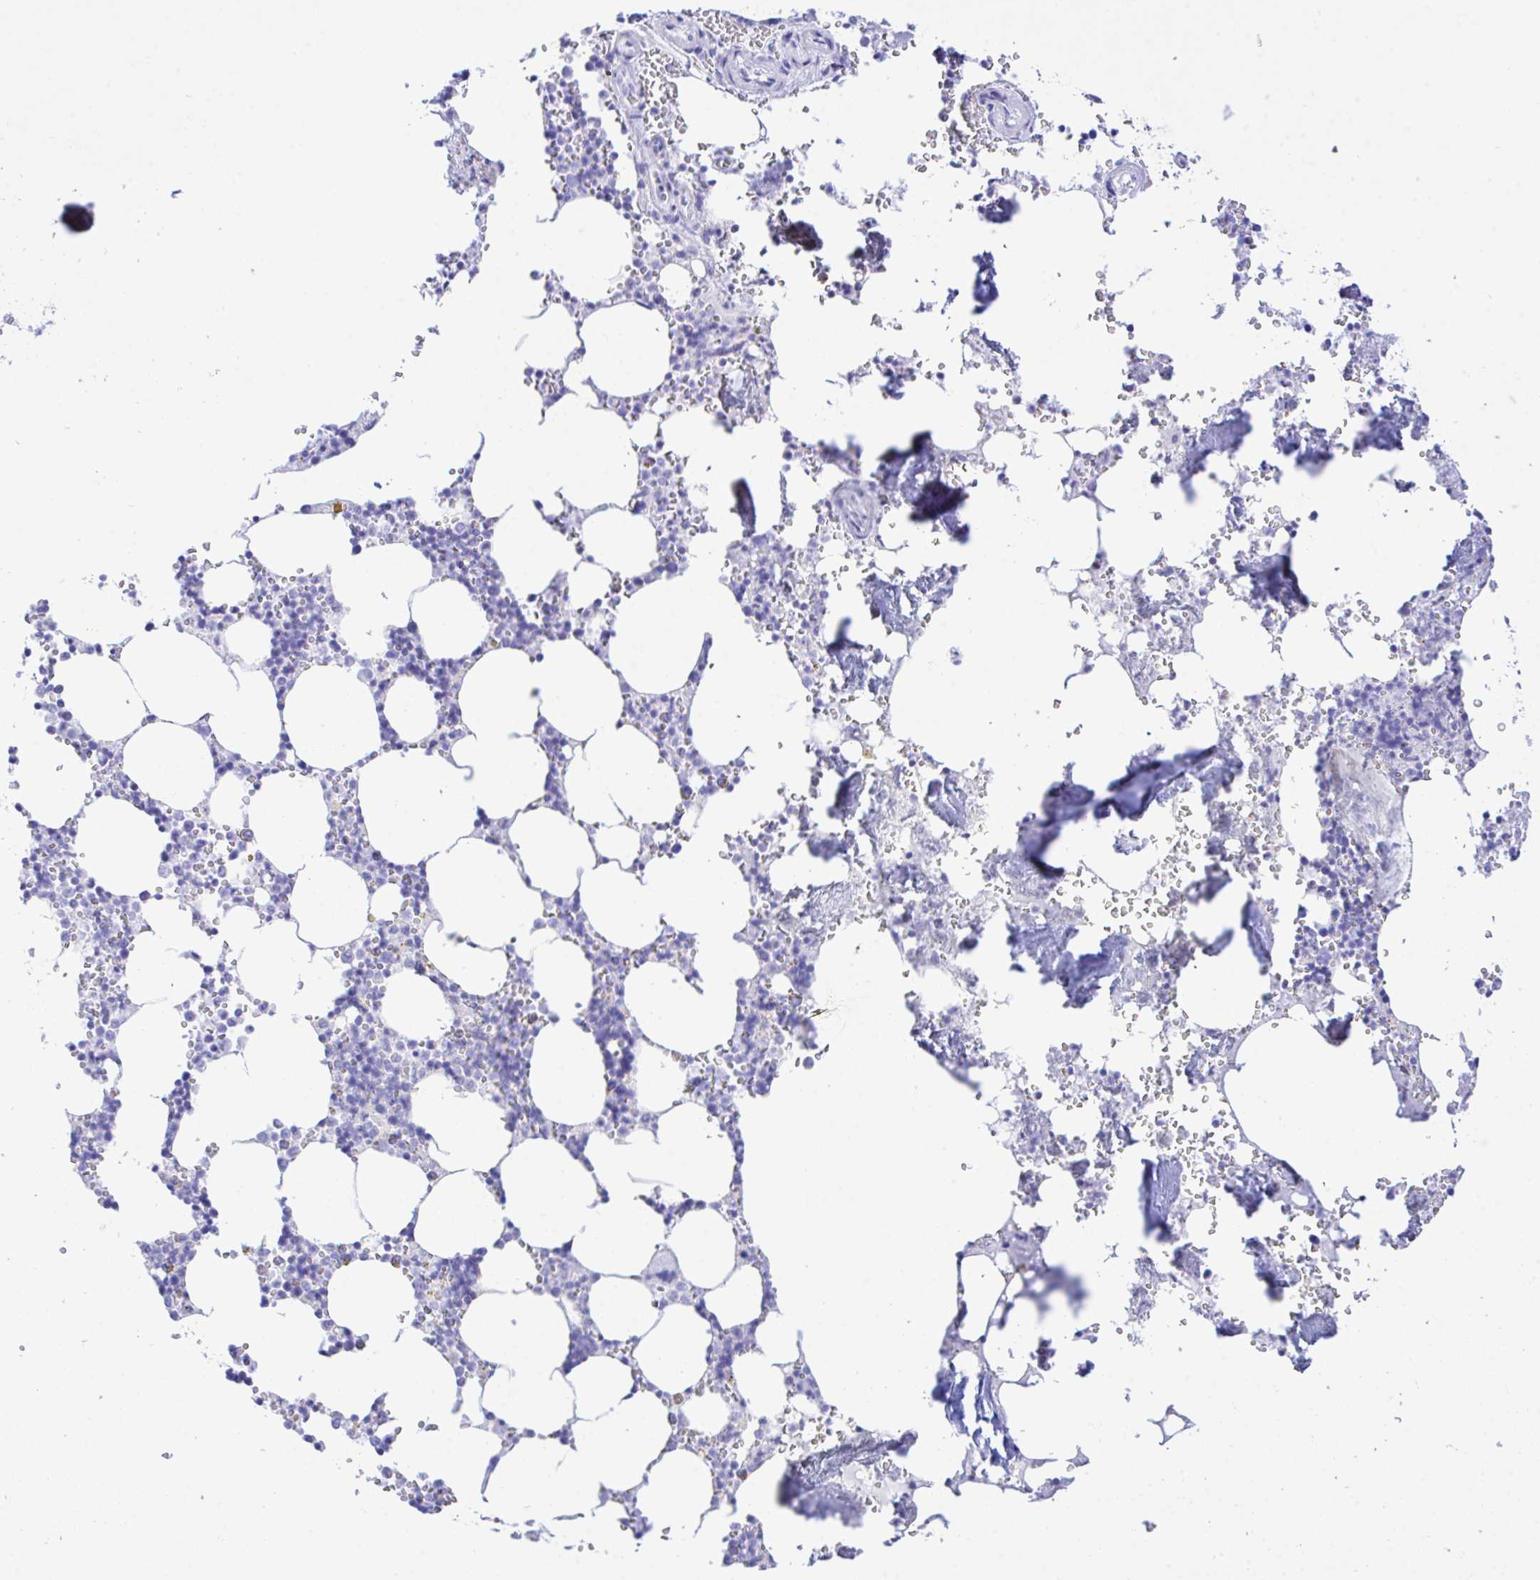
{"staining": {"intensity": "negative", "quantity": "none", "location": "none"}, "tissue": "bone marrow", "cell_type": "Hematopoietic cells", "image_type": "normal", "snomed": [{"axis": "morphology", "description": "Normal tissue, NOS"}, {"axis": "topography", "description": "Bone marrow"}], "caption": "The image demonstrates no staining of hematopoietic cells in benign bone marrow.", "gene": "SELENOV", "patient": {"sex": "male", "age": 54}}